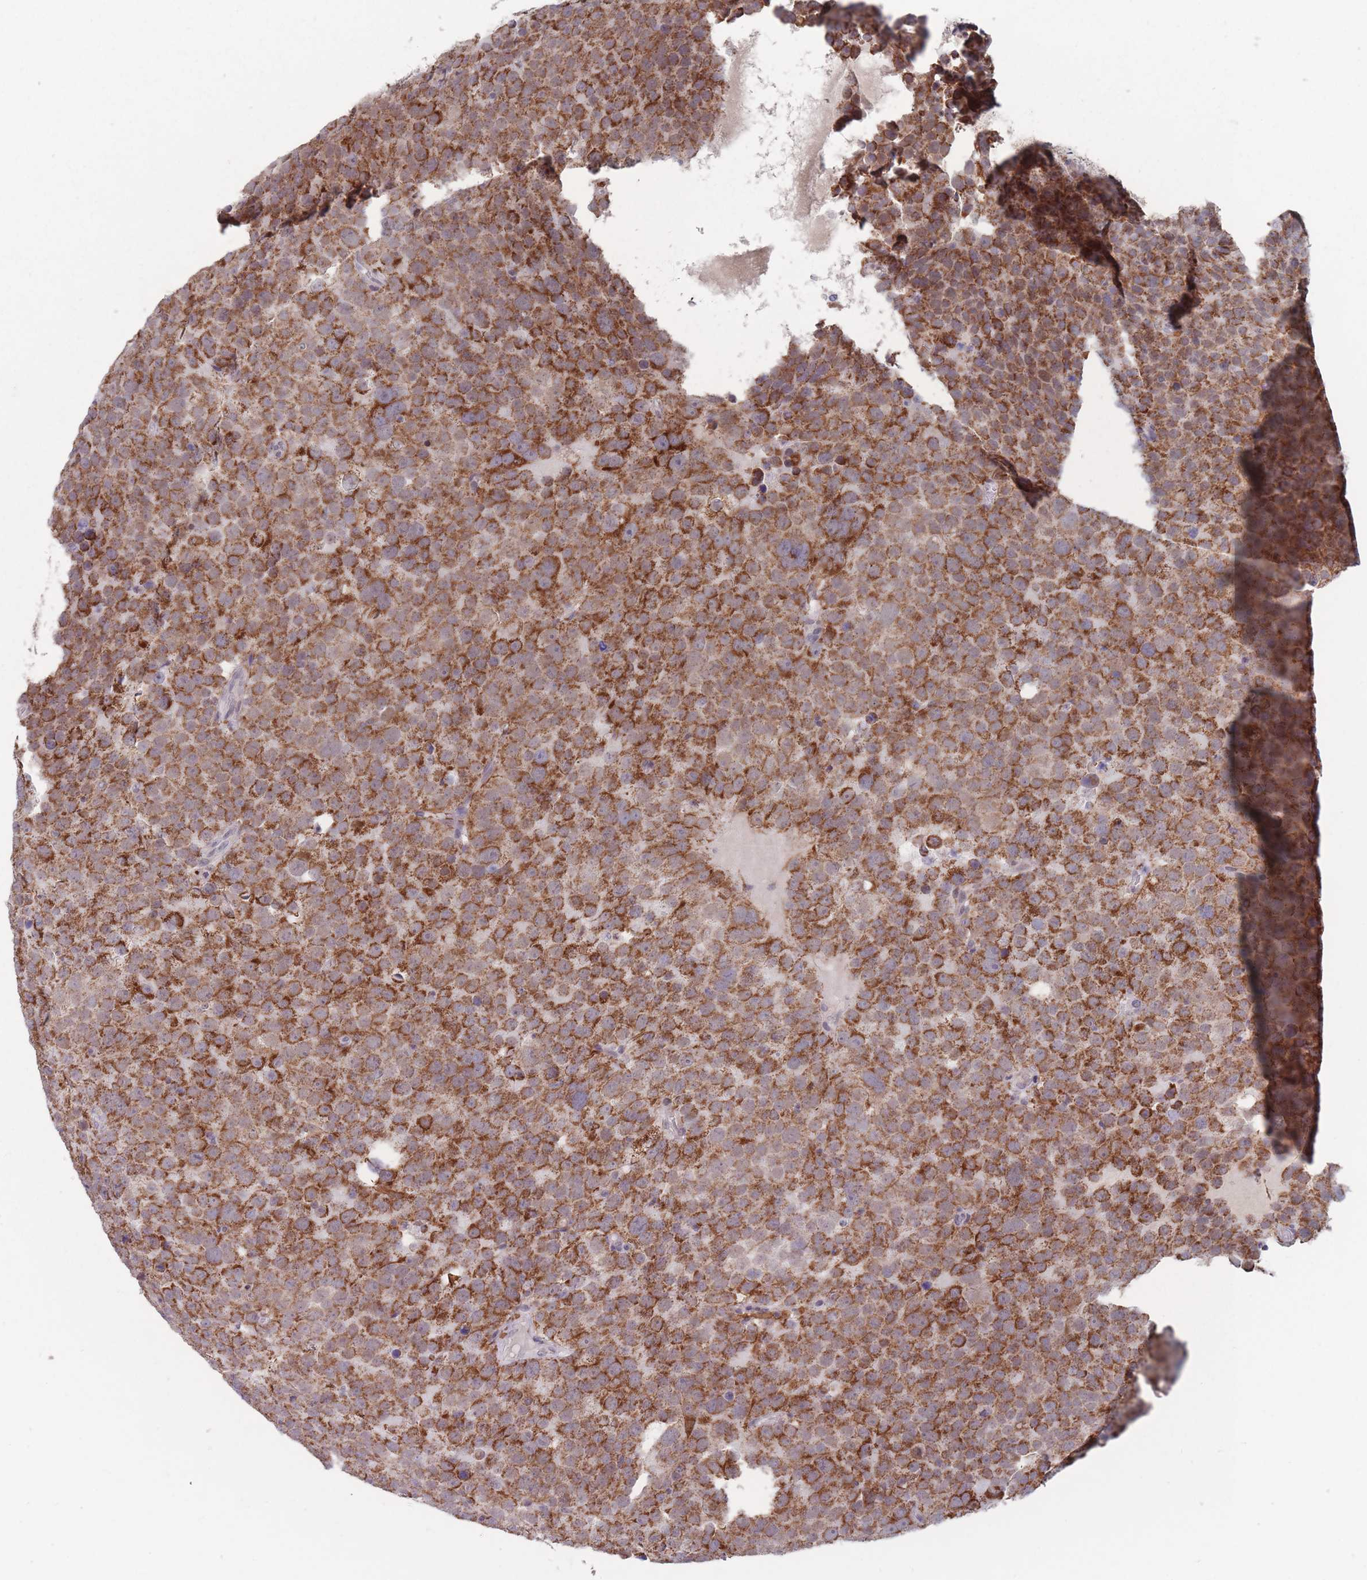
{"staining": {"intensity": "moderate", "quantity": ">75%", "location": "cytoplasmic/membranous"}, "tissue": "testis cancer", "cell_type": "Tumor cells", "image_type": "cancer", "snomed": [{"axis": "morphology", "description": "Seminoma, NOS"}, {"axis": "topography", "description": "Testis"}], "caption": "Immunohistochemical staining of seminoma (testis) shows medium levels of moderate cytoplasmic/membranous positivity in approximately >75% of tumor cells.", "gene": "PEX7", "patient": {"sex": "male", "age": 71}}